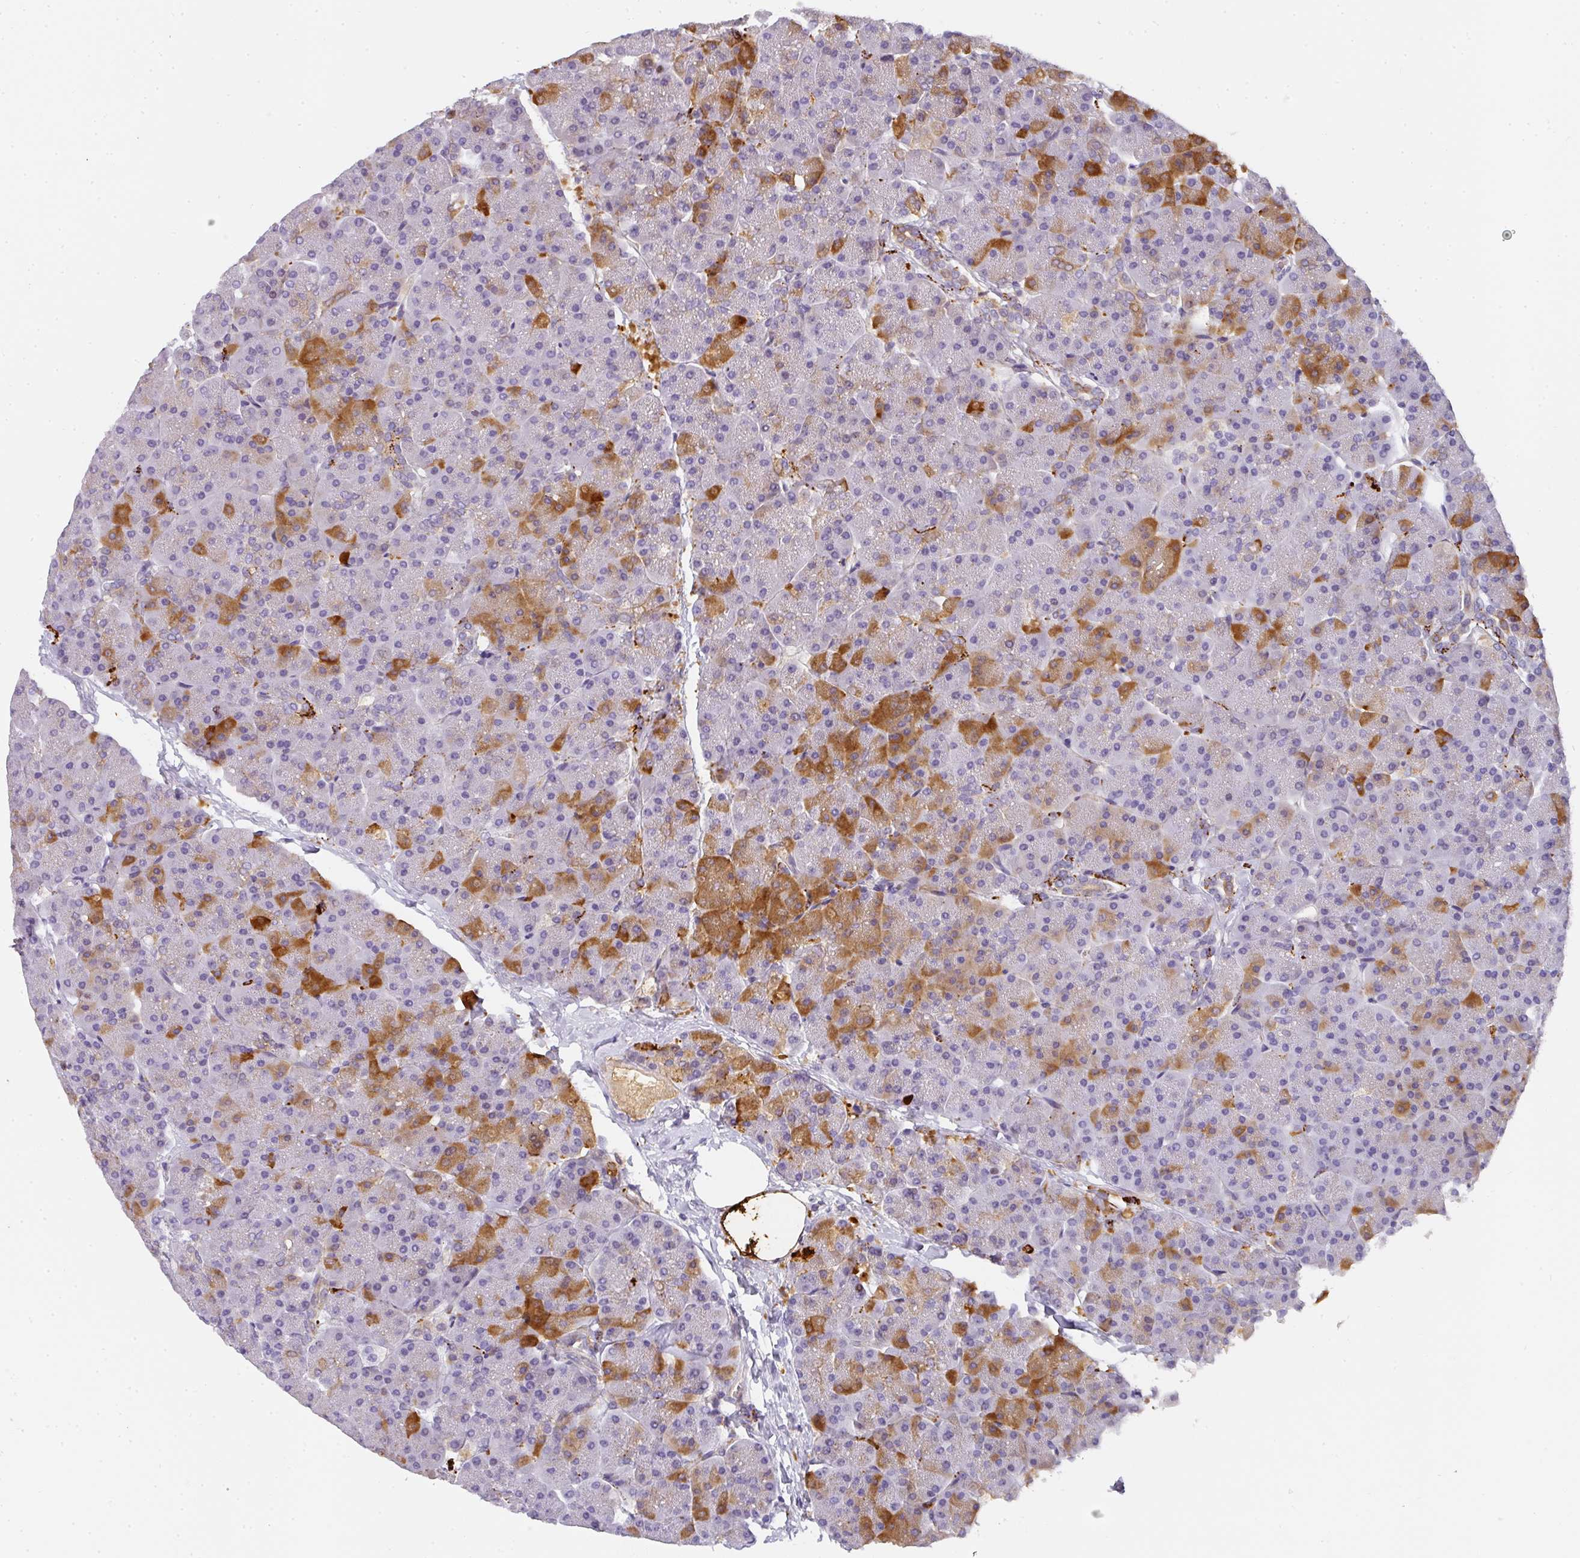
{"staining": {"intensity": "strong", "quantity": "25%-75%", "location": "cytoplasmic/membranous"}, "tissue": "pancreas", "cell_type": "Exocrine glandular cells", "image_type": "normal", "snomed": [{"axis": "morphology", "description": "Normal tissue, NOS"}, {"axis": "topography", "description": "Pancreas"}, {"axis": "topography", "description": "Peripheral nerve tissue"}], "caption": "Immunohistochemistry staining of unremarkable pancreas, which demonstrates high levels of strong cytoplasmic/membranous positivity in about 25%-75% of exocrine glandular cells indicating strong cytoplasmic/membranous protein positivity. The staining was performed using DAB (3,3'-diaminobenzidine) (brown) for protein detection and nuclei were counterstained in hematoxylin (blue).", "gene": "MMACHC", "patient": {"sex": "male", "age": 54}}